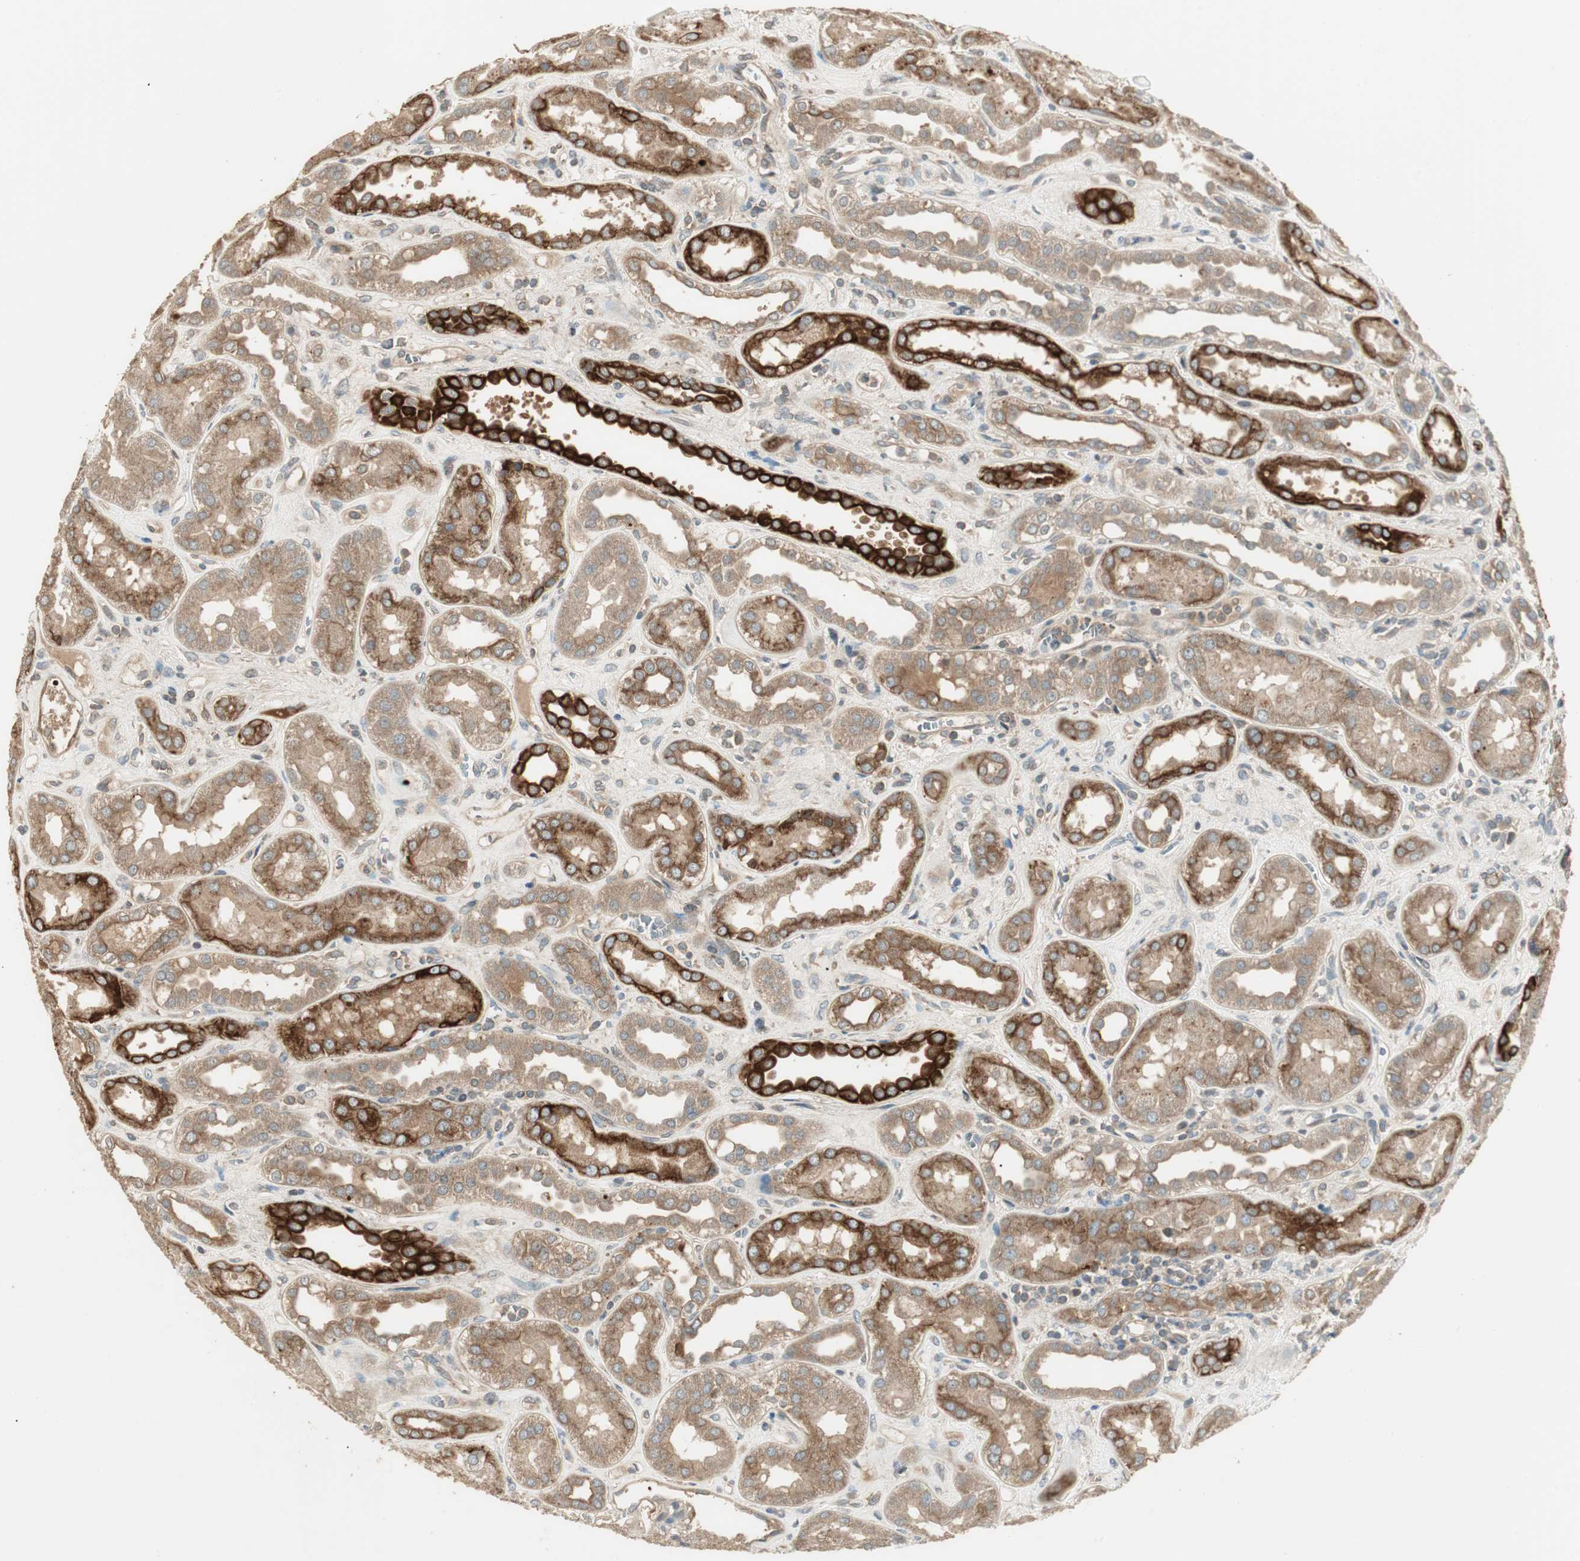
{"staining": {"intensity": "negative", "quantity": "none", "location": "none"}, "tissue": "kidney", "cell_type": "Cells in glomeruli", "image_type": "normal", "snomed": [{"axis": "morphology", "description": "Normal tissue, NOS"}, {"axis": "topography", "description": "Kidney"}], "caption": "Kidney stained for a protein using immunohistochemistry exhibits no staining cells in glomeruli.", "gene": "PFDN5", "patient": {"sex": "male", "age": 59}}